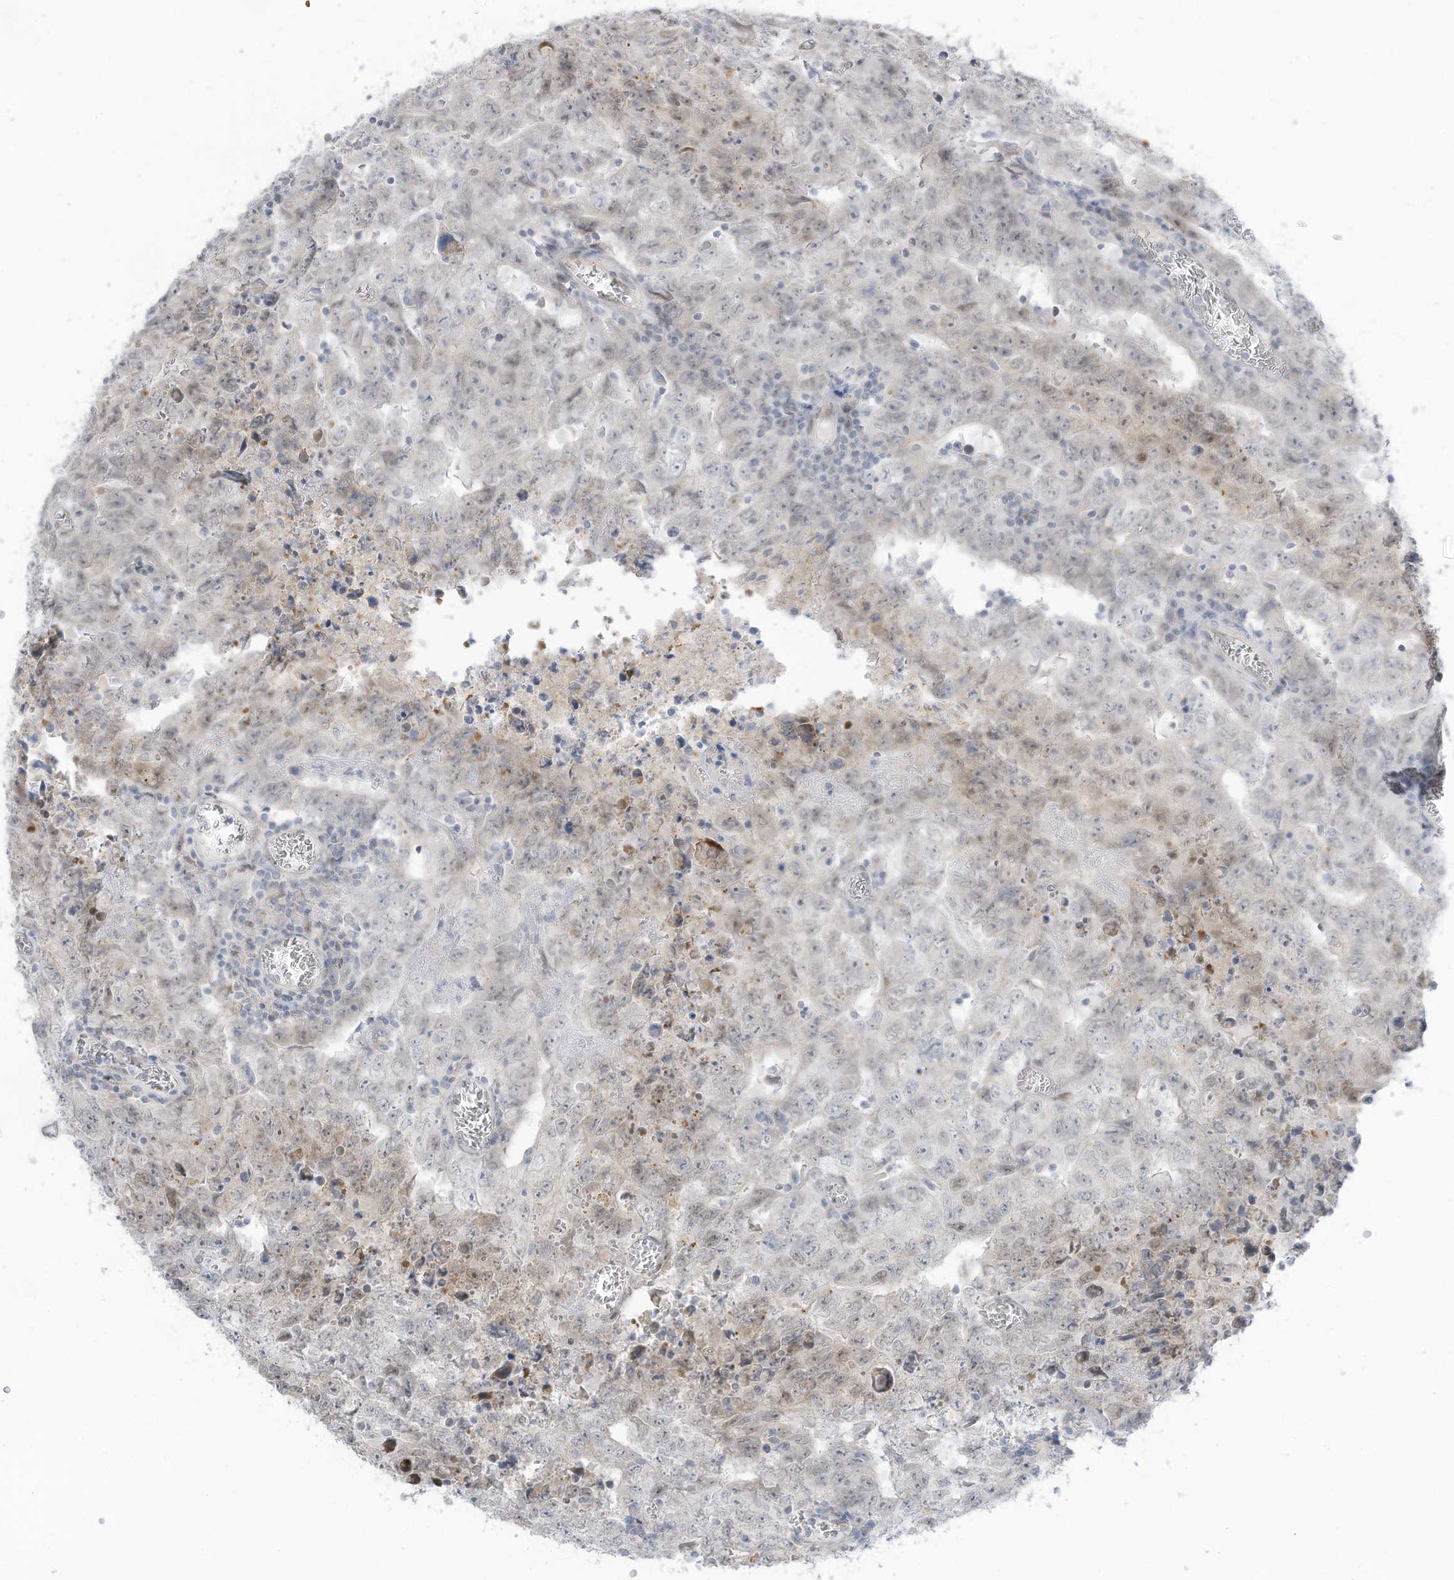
{"staining": {"intensity": "weak", "quantity": "<25%", "location": "cytoplasmic/membranous"}, "tissue": "testis cancer", "cell_type": "Tumor cells", "image_type": "cancer", "snomed": [{"axis": "morphology", "description": "Carcinoma, Embryonal, NOS"}, {"axis": "topography", "description": "Testis"}], "caption": "DAB (3,3'-diaminobenzidine) immunohistochemical staining of testis cancer (embryonal carcinoma) shows no significant staining in tumor cells.", "gene": "ASPRV1", "patient": {"sex": "male", "age": 26}}